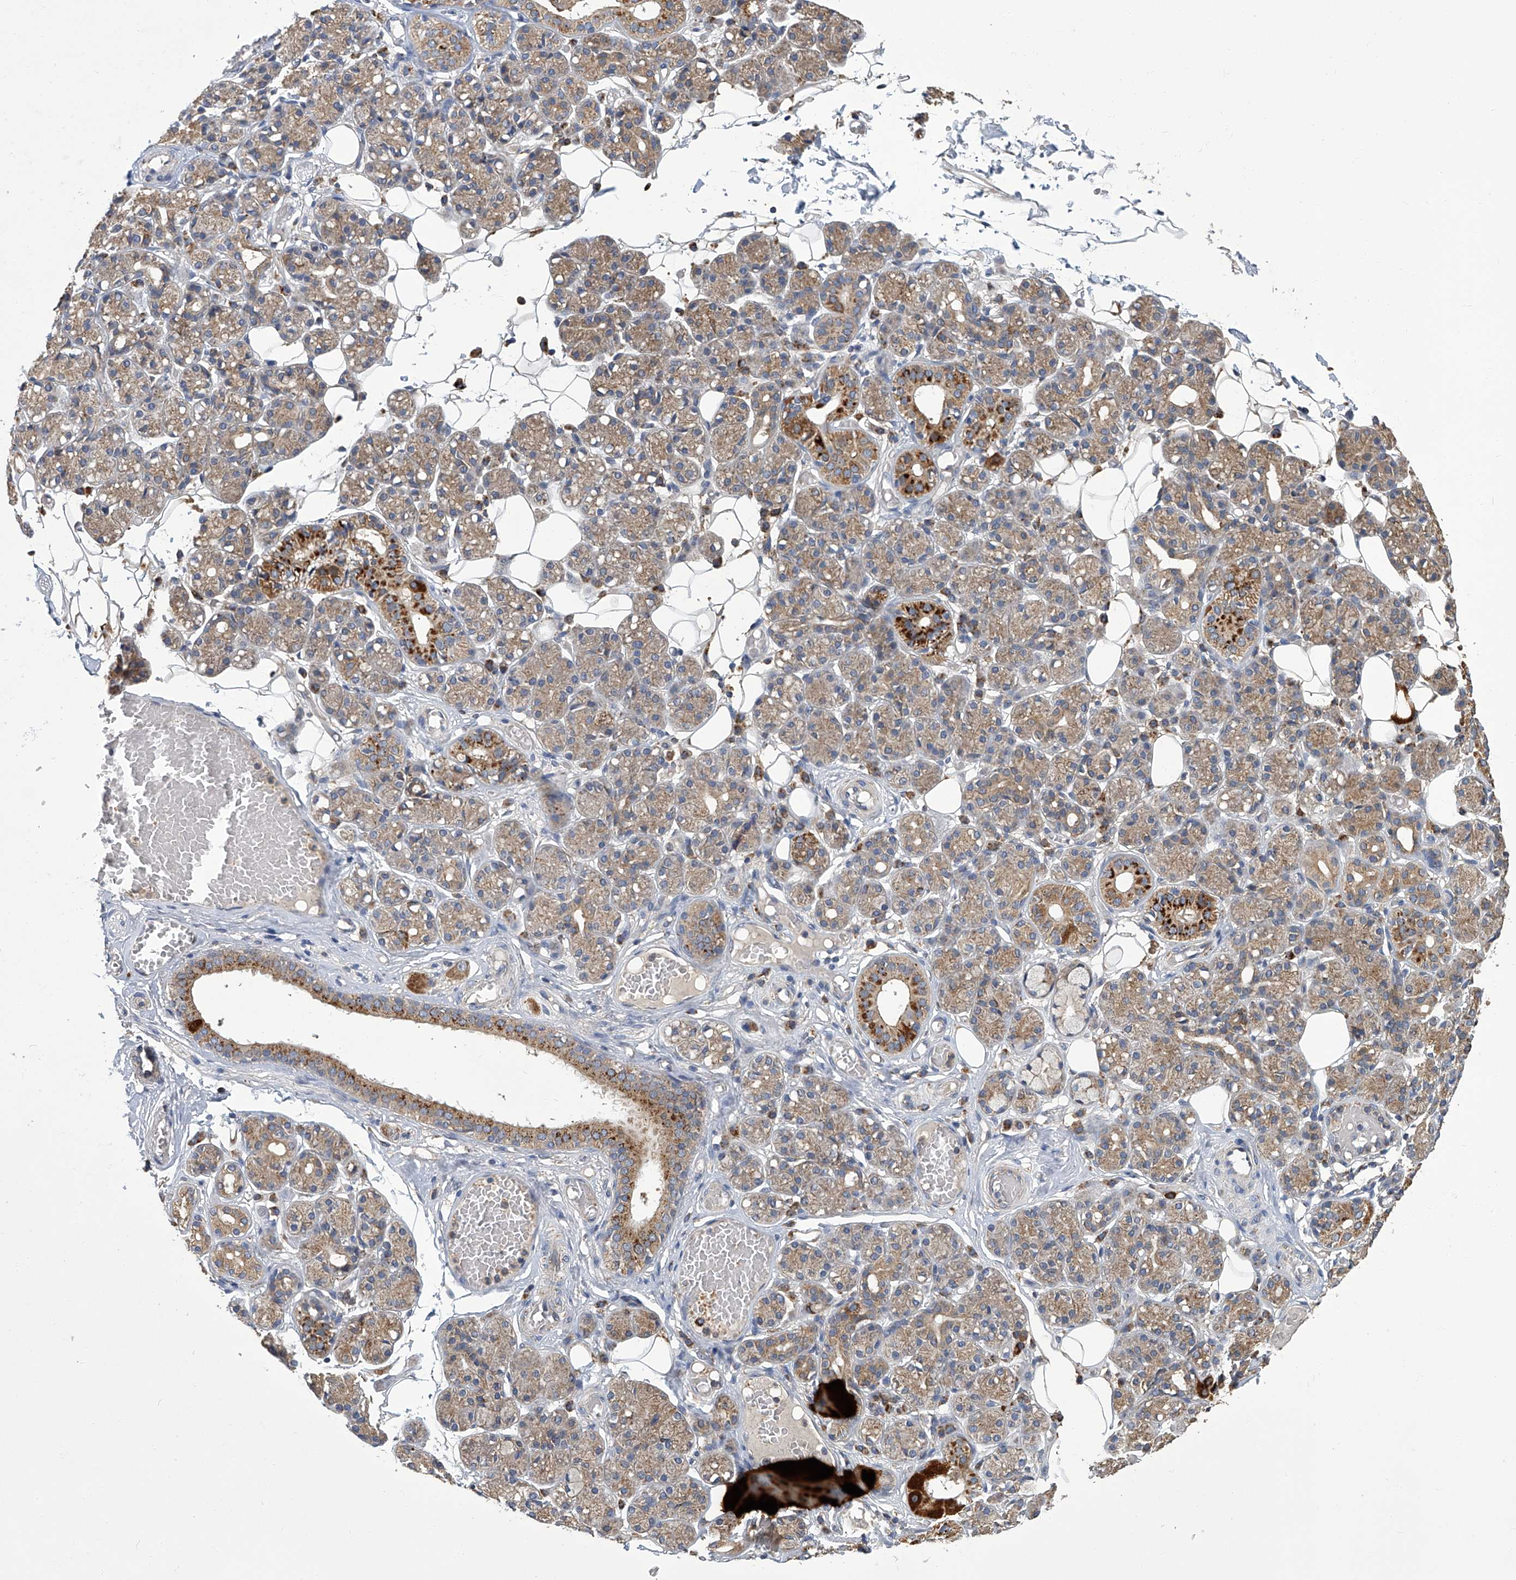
{"staining": {"intensity": "strong", "quantity": "<25%", "location": "cytoplasmic/membranous"}, "tissue": "salivary gland", "cell_type": "Glandular cells", "image_type": "normal", "snomed": [{"axis": "morphology", "description": "Normal tissue, NOS"}, {"axis": "topography", "description": "Salivary gland"}], "caption": "Immunohistochemistry of unremarkable salivary gland shows medium levels of strong cytoplasmic/membranous staining in approximately <25% of glandular cells.", "gene": "TNFRSF13B", "patient": {"sex": "male", "age": 63}}